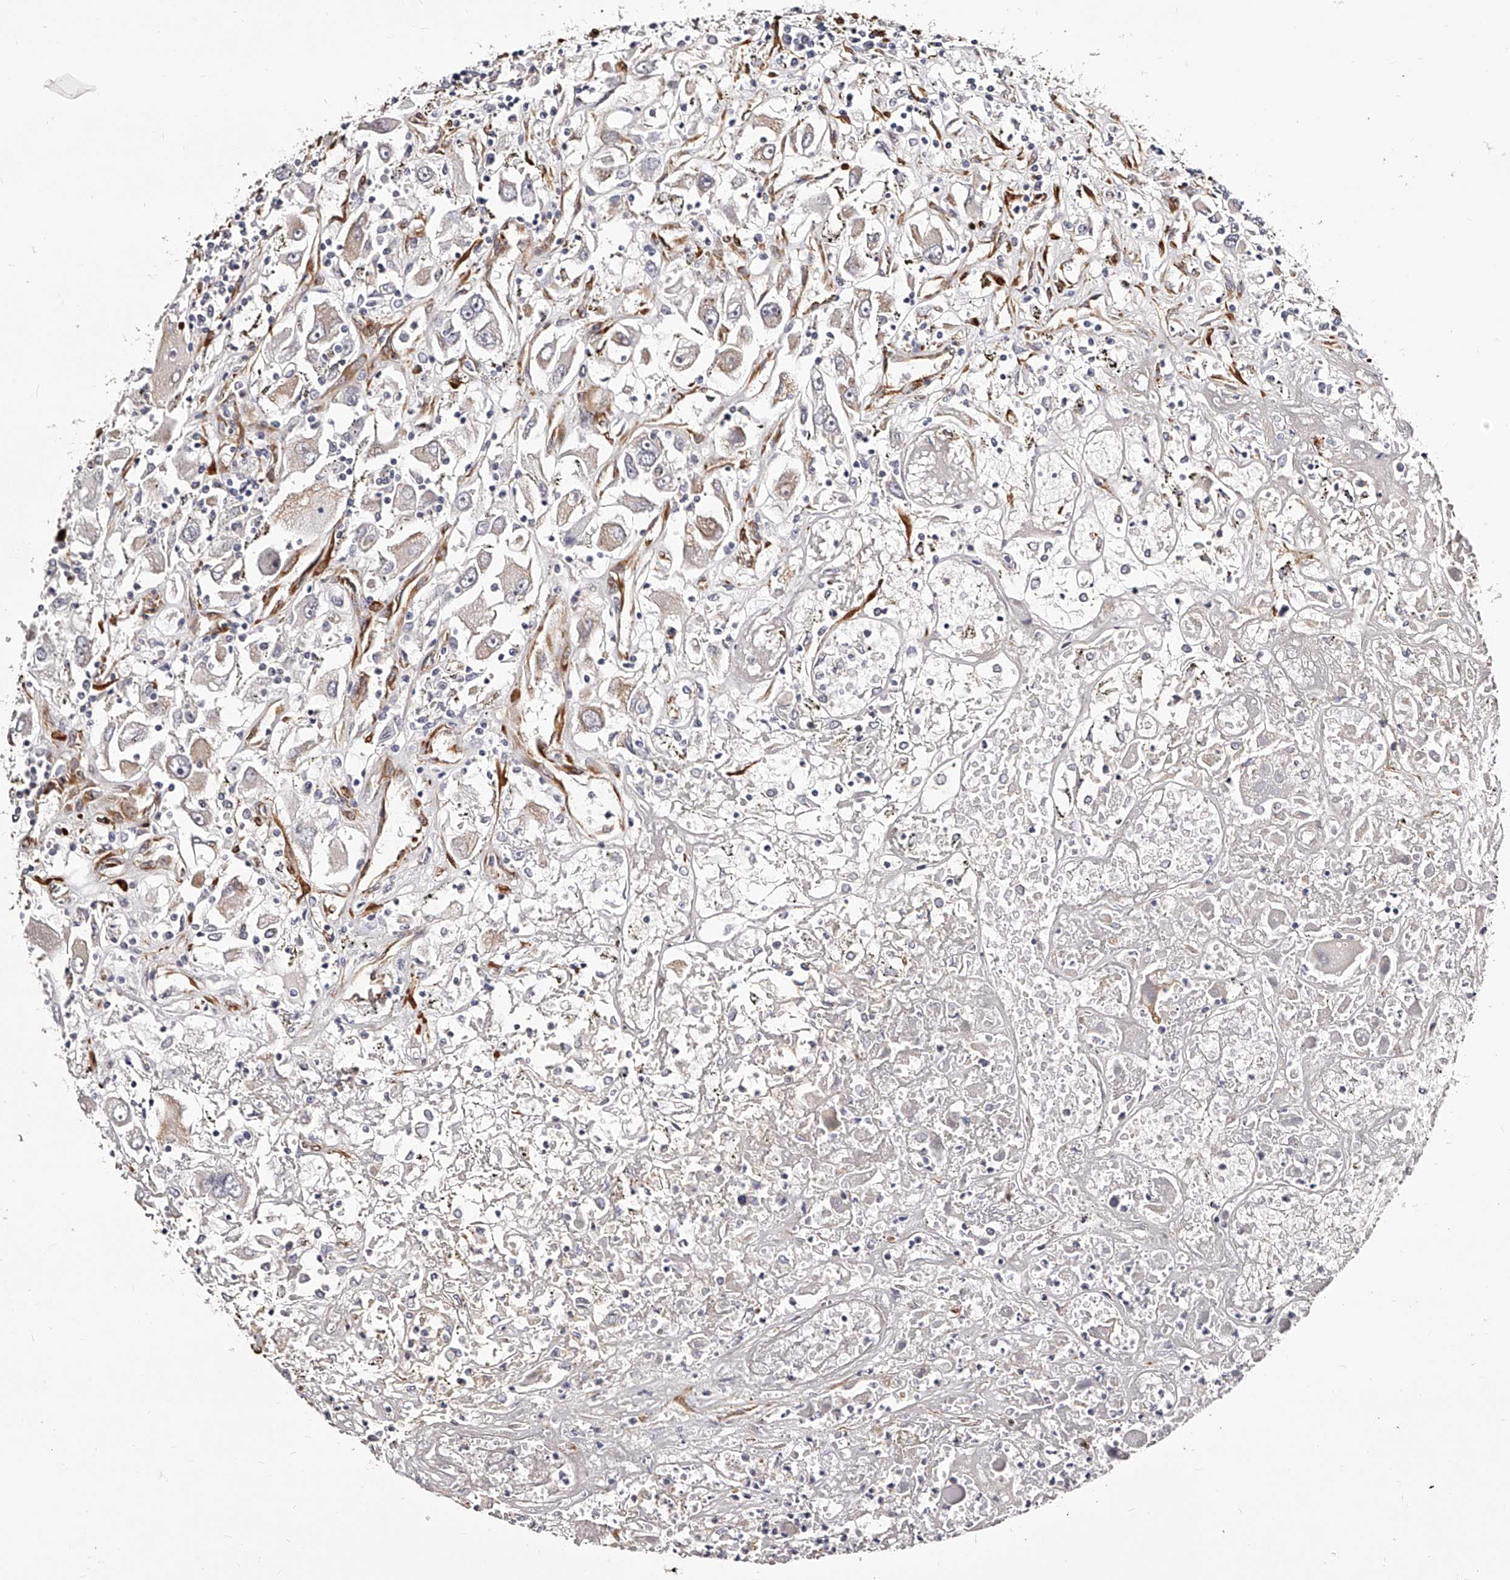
{"staining": {"intensity": "weak", "quantity": "<25%", "location": "cytoplasmic/membranous"}, "tissue": "renal cancer", "cell_type": "Tumor cells", "image_type": "cancer", "snomed": [{"axis": "morphology", "description": "Adenocarcinoma, NOS"}, {"axis": "topography", "description": "Kidney"}], "caption": "Protein analysis of renal adenocarcinoma displays no significant positivity in tumor cells.", "gene": "CD82", "patient": {"sex": "female", "age": 52}}